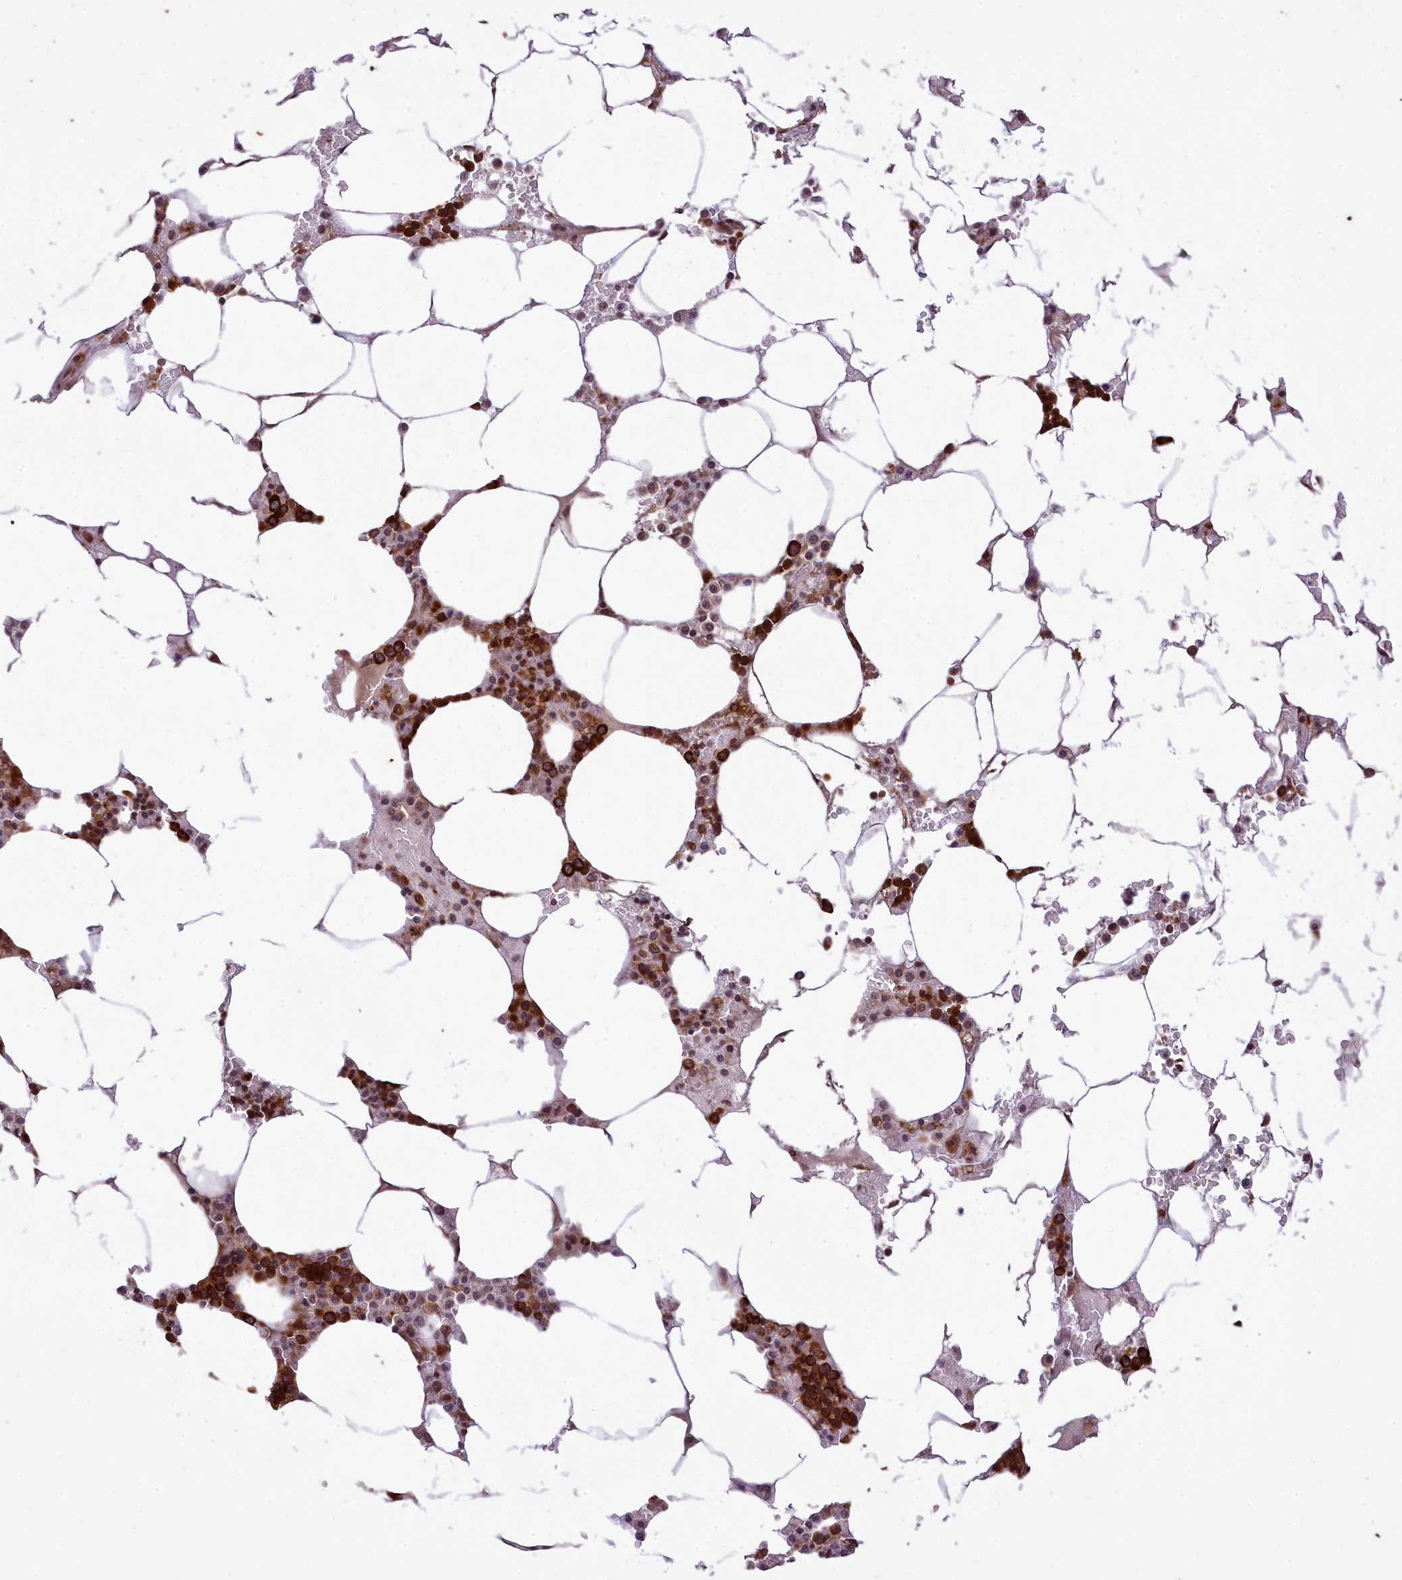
{"staining": {"intensity": "strong", "quantity": ">75%", "location": "cytoplasmic/membranous"}, "tissue": "bone marrow", "cell_type": "Hematopoietic cells", "image_type": "normal", "snomed": [{"axis": "morphology", "description": "Normal tissue, NOS"}, {"axis": "topography", "description": "Bone marrow"}], "caption": "Immunohistochemistry histopathology image of benign human bone marrow stained for a protein (brown), which reveals high levels of strong cytoplasmic/membranous expression in about >75% of hematopoietic cells.", "gene": "LARP4", "patient": {"sex": "male", "age": 70}}